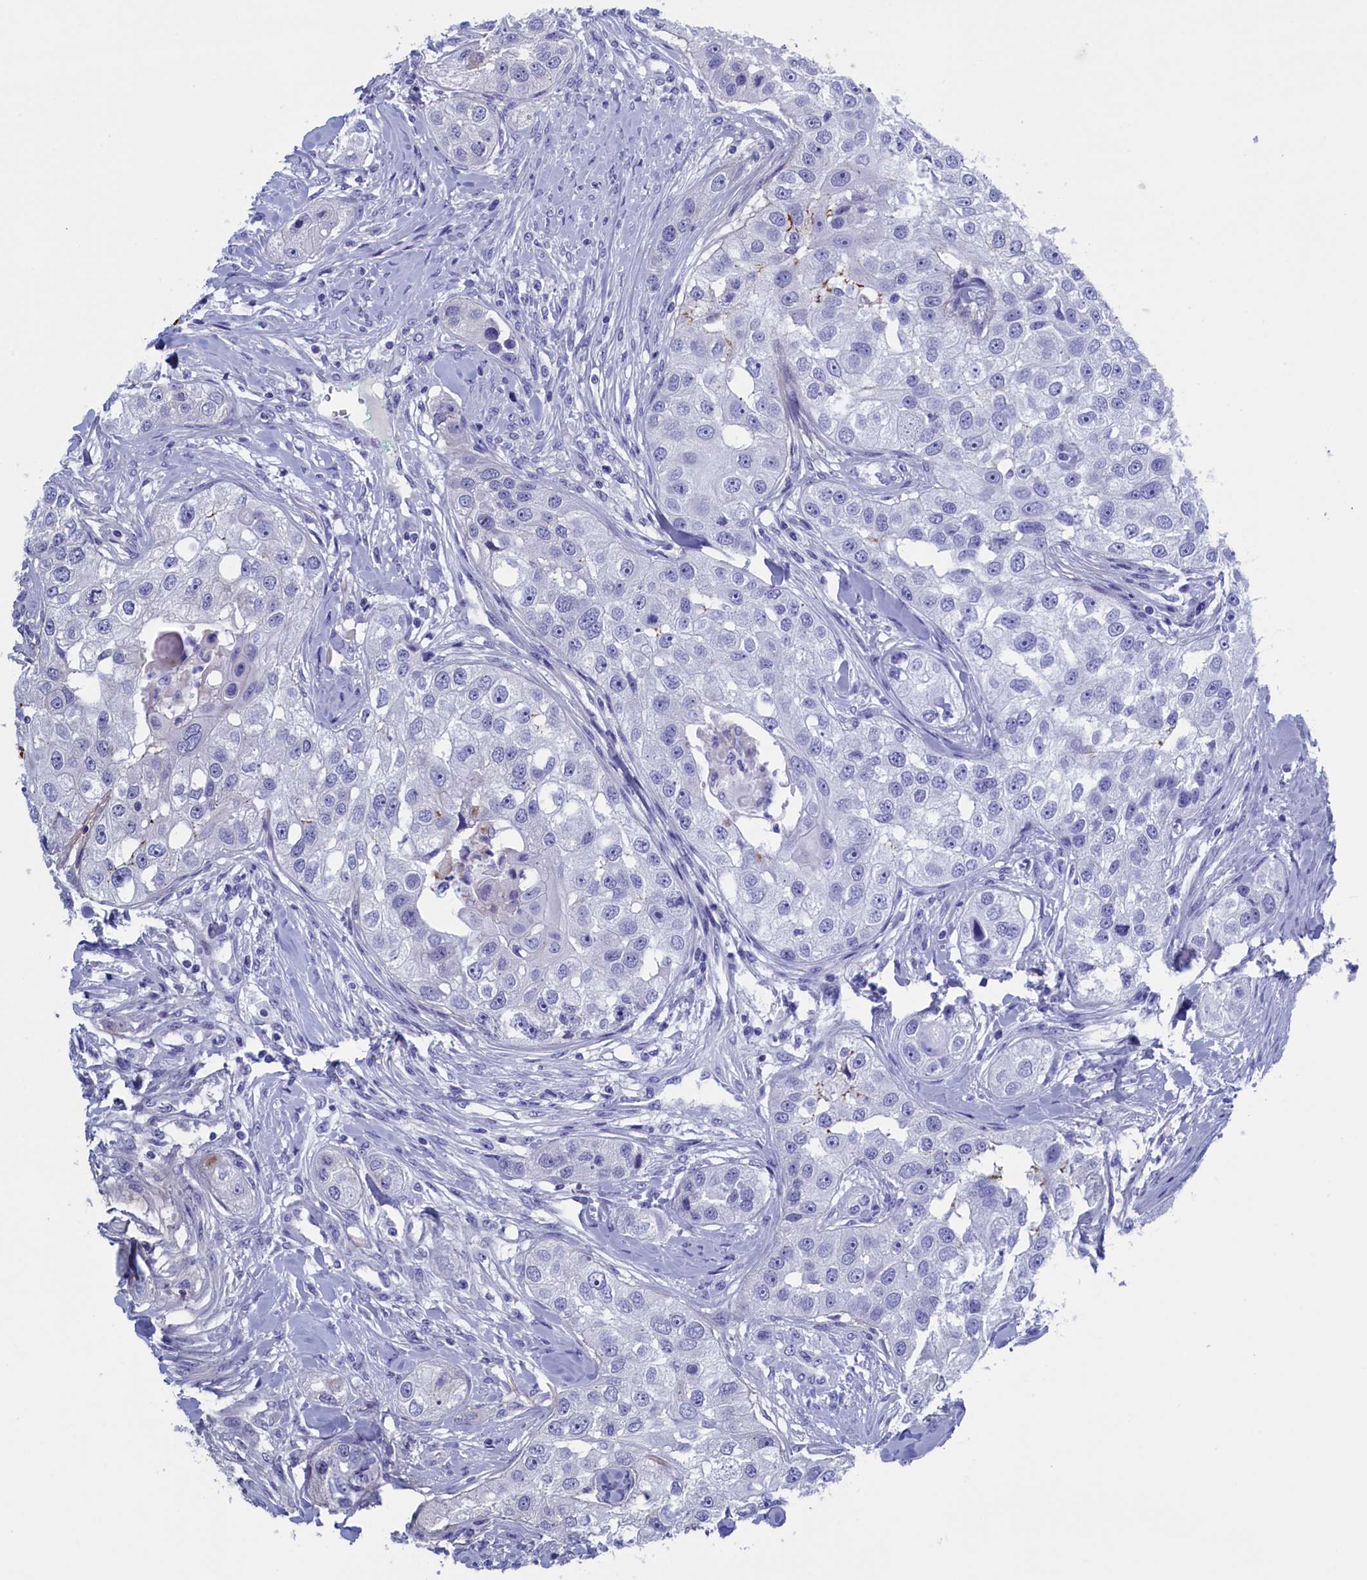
{"staining": {"intensity": "weak", "quantity": "<25%", "location": "cytoplasmic/membranous"}, "tissue": "head and neck cancer", "cell_type": "Tumor cells", "image_type": "cancer", "snomed": [{"axis": "morphology", "description": "Normal tissue, NOS"}, {"axis": "morphology", "description": "Squamous cell carcinoma, NOS"}, {"axis": "topography", "description": "Skeletal muscle"}, {"axis": "topography", "description": "Head-Neck"}], "caption": "An immunohistochemistry (IHC) micrograph of squamous cell carcinoma (head and neck) is shown. There is no staining in tumor cells of squamous cell carcinoma (head and neck).", "gene": "LSG1", "patient": {"sex": "male", "age": 51}}